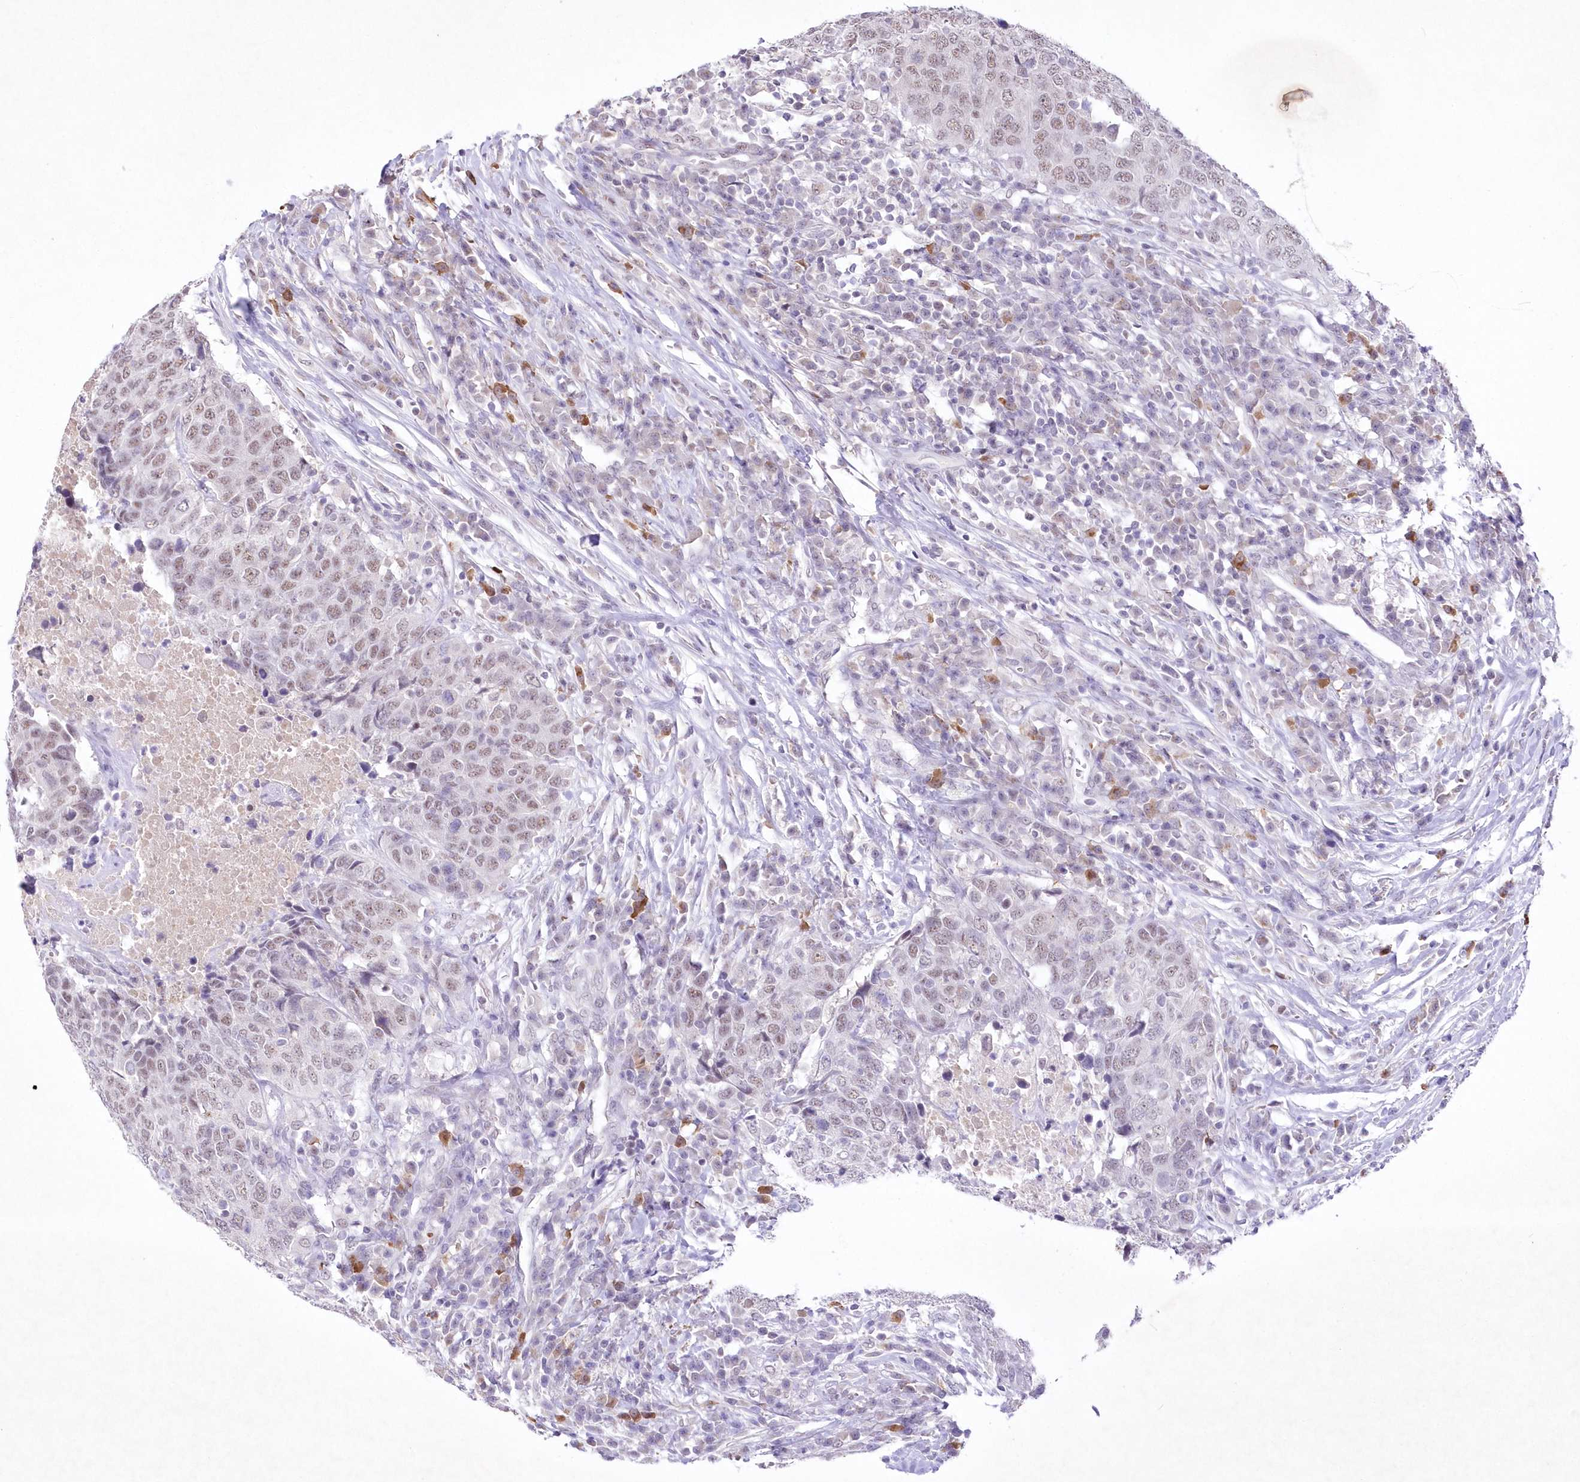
{"staining": {"intensity": "moderate", "quantity": "25%-75%", "location": "nuclear"}, "tissue": "head and neck cancer", "cell_type": "Tumor cells", "image_type": "cancer", "snomed": [{"axis": "morphology", "description": "Squamous cell carcinoma, NOS"}, {"axis": "topography", "description": "Head-Neck"}], "caption": "This photomicrograph reveals IHC staining of human head and neck squamous cell carcinoma, with medium moderate nuclear positivity in about 25%-75% of tumor cells.", "gene": "RBM27", "patient": {"sex": "male", "age": 66}}